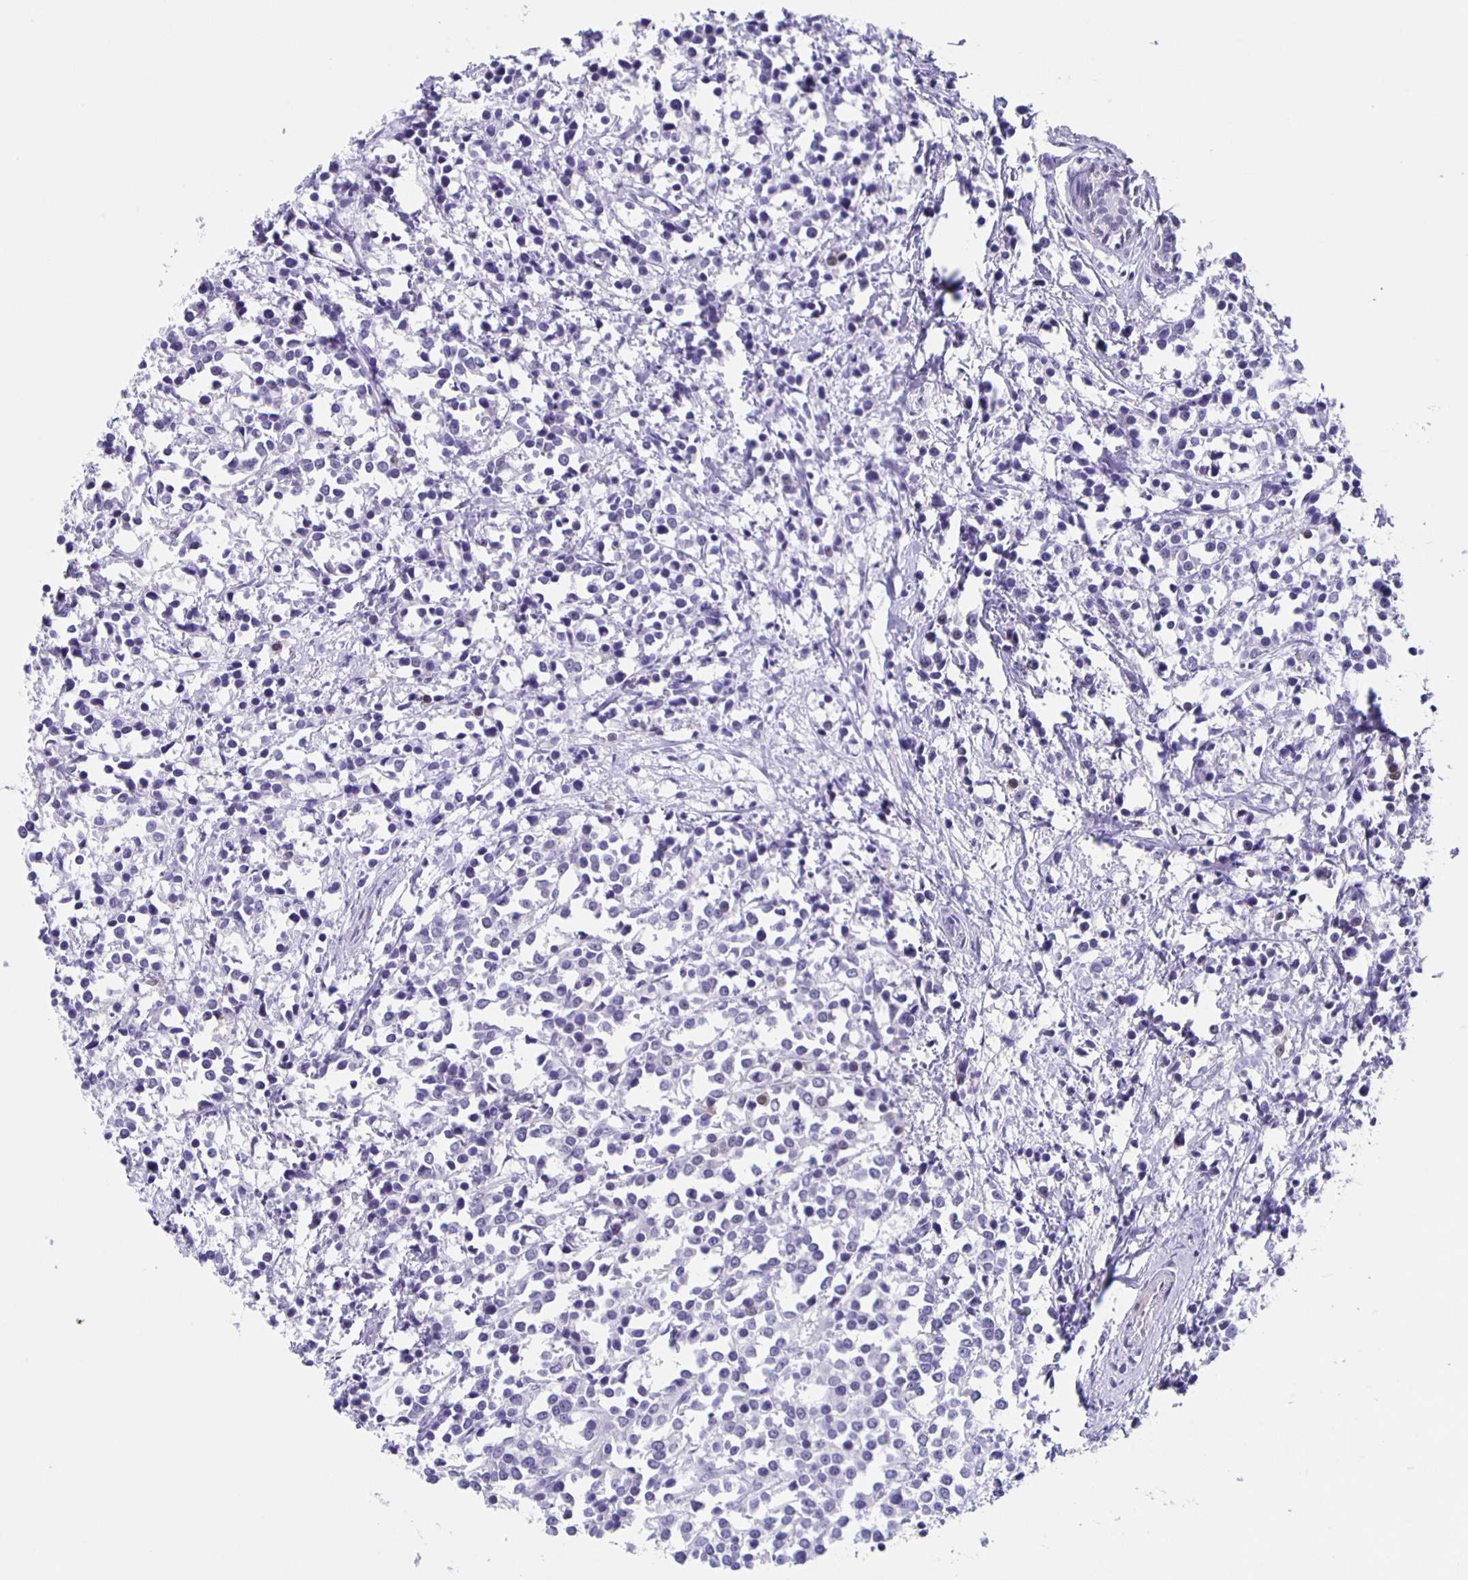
{"staining": {"intensity": "negative", "quantity": "none", "location": "none"}, "tissue": "breast cancer", "cell_type": "Tumor cells", "image_type": "cancer", "snomed": [{"axis": "morphology", "description": "Duct carcinoma"}, {"axis": "topography", "description": "Breast"}], "caption": "High magnification brightfield microscopy of breast cancer (infiltrating ductal carcinoma) stained with DAB (brown) and counterstained with hematoxylin (blue): tumor cells show no significant staining.", "gene": "TPPP", "patient": {"sex": "female", "age": 80}}